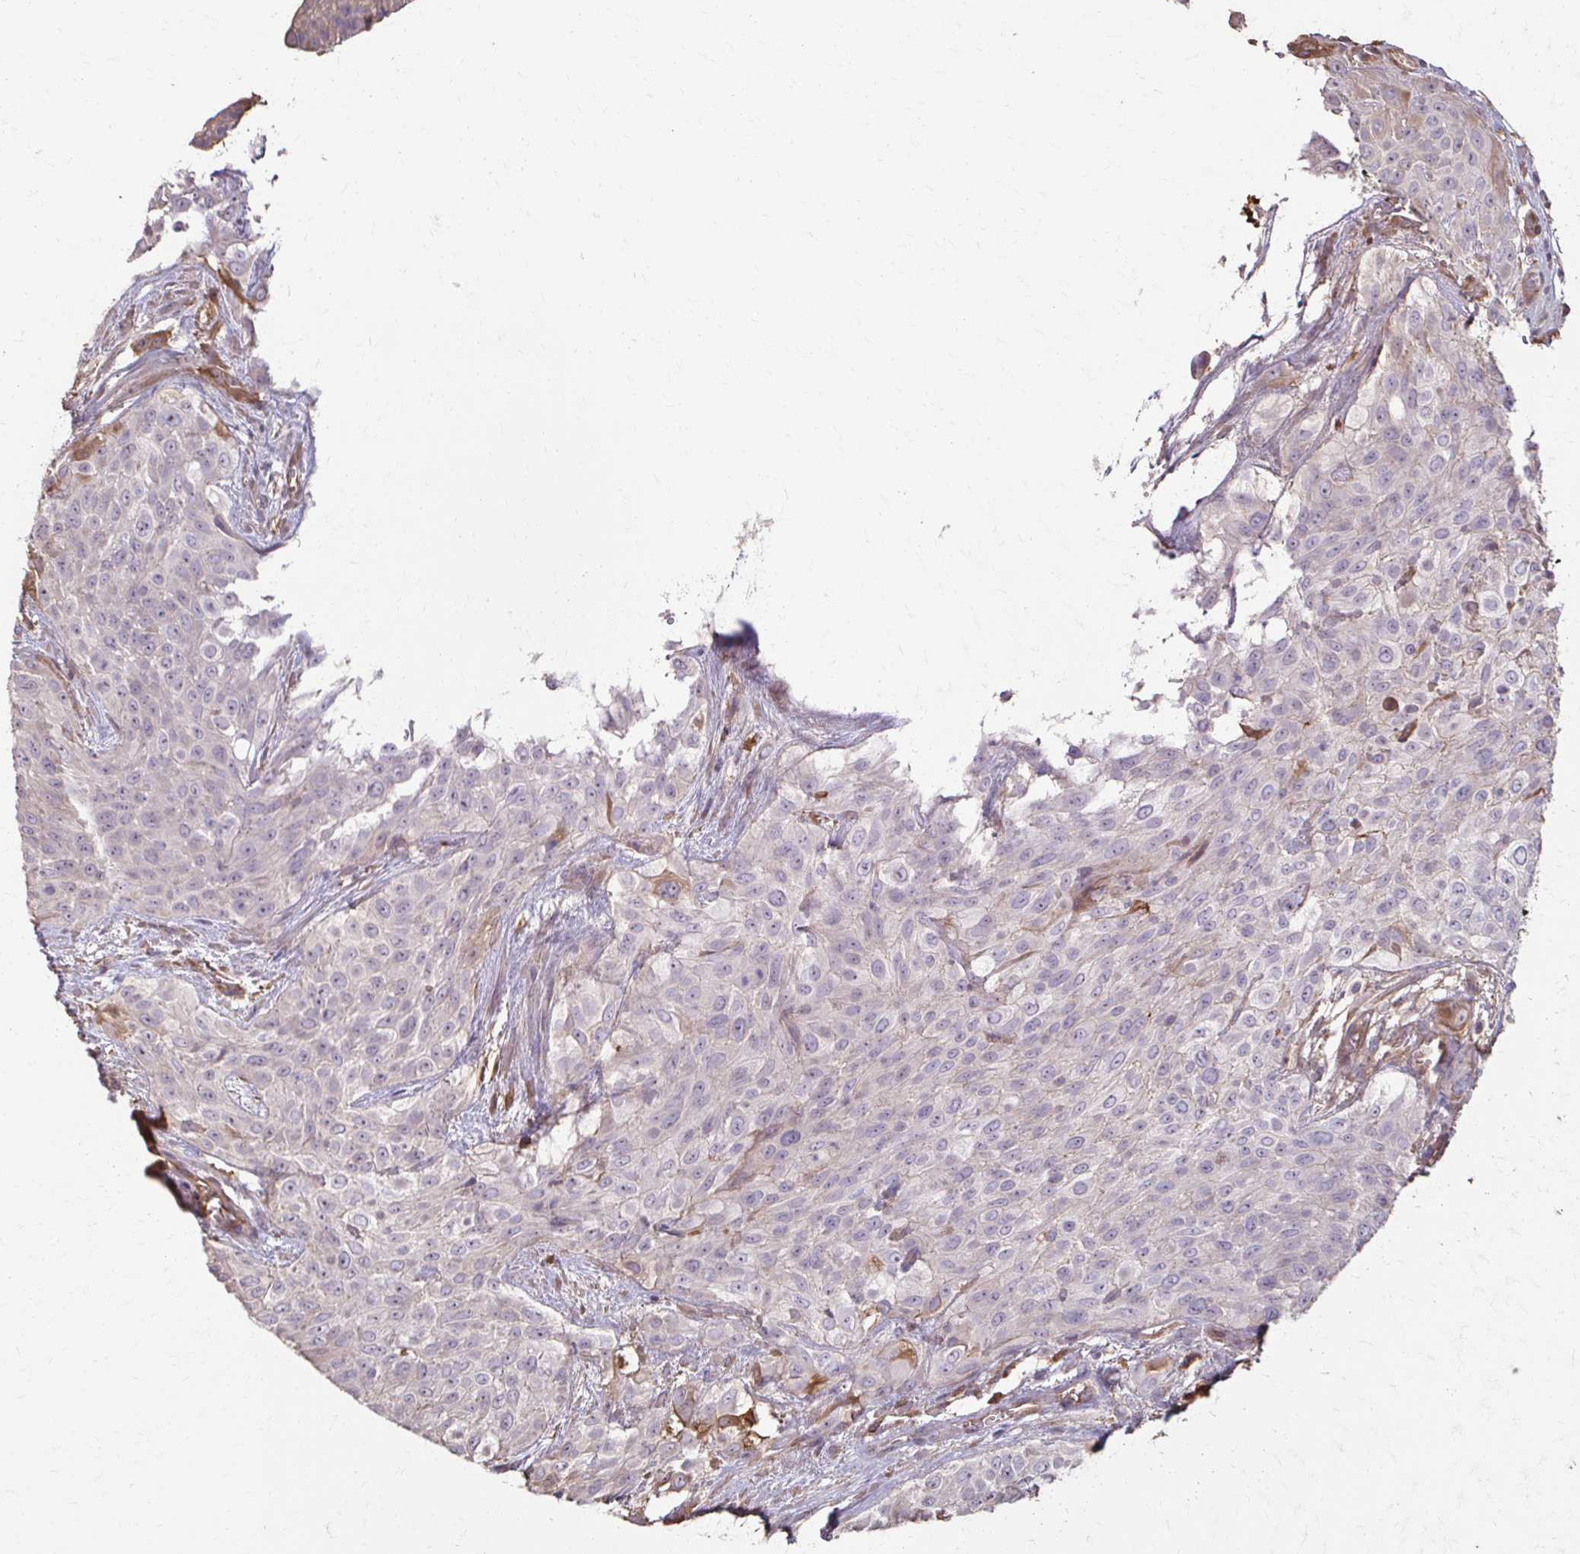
{"staining": {"intensity": "negative", "quantity": "none", "location": "none"}, "tissue": "urothelial cancer", "cell_type": "Tumor cells", "image_type": "cancer", "snomed": [{"axis": "morphology", "description": "Urothelial carcinoma, High grade"}, {"axis": "topography", "description": "Urinary bladder"}], "caption": "Tumor cells show no significant protein staining in urothelial carcinoma (high-grade). (DAB (3,3'-diaminobenzidine) IHC, high magnification).", "gene": "IL18BP", "patient": {"sex": "male", "age": 57}}